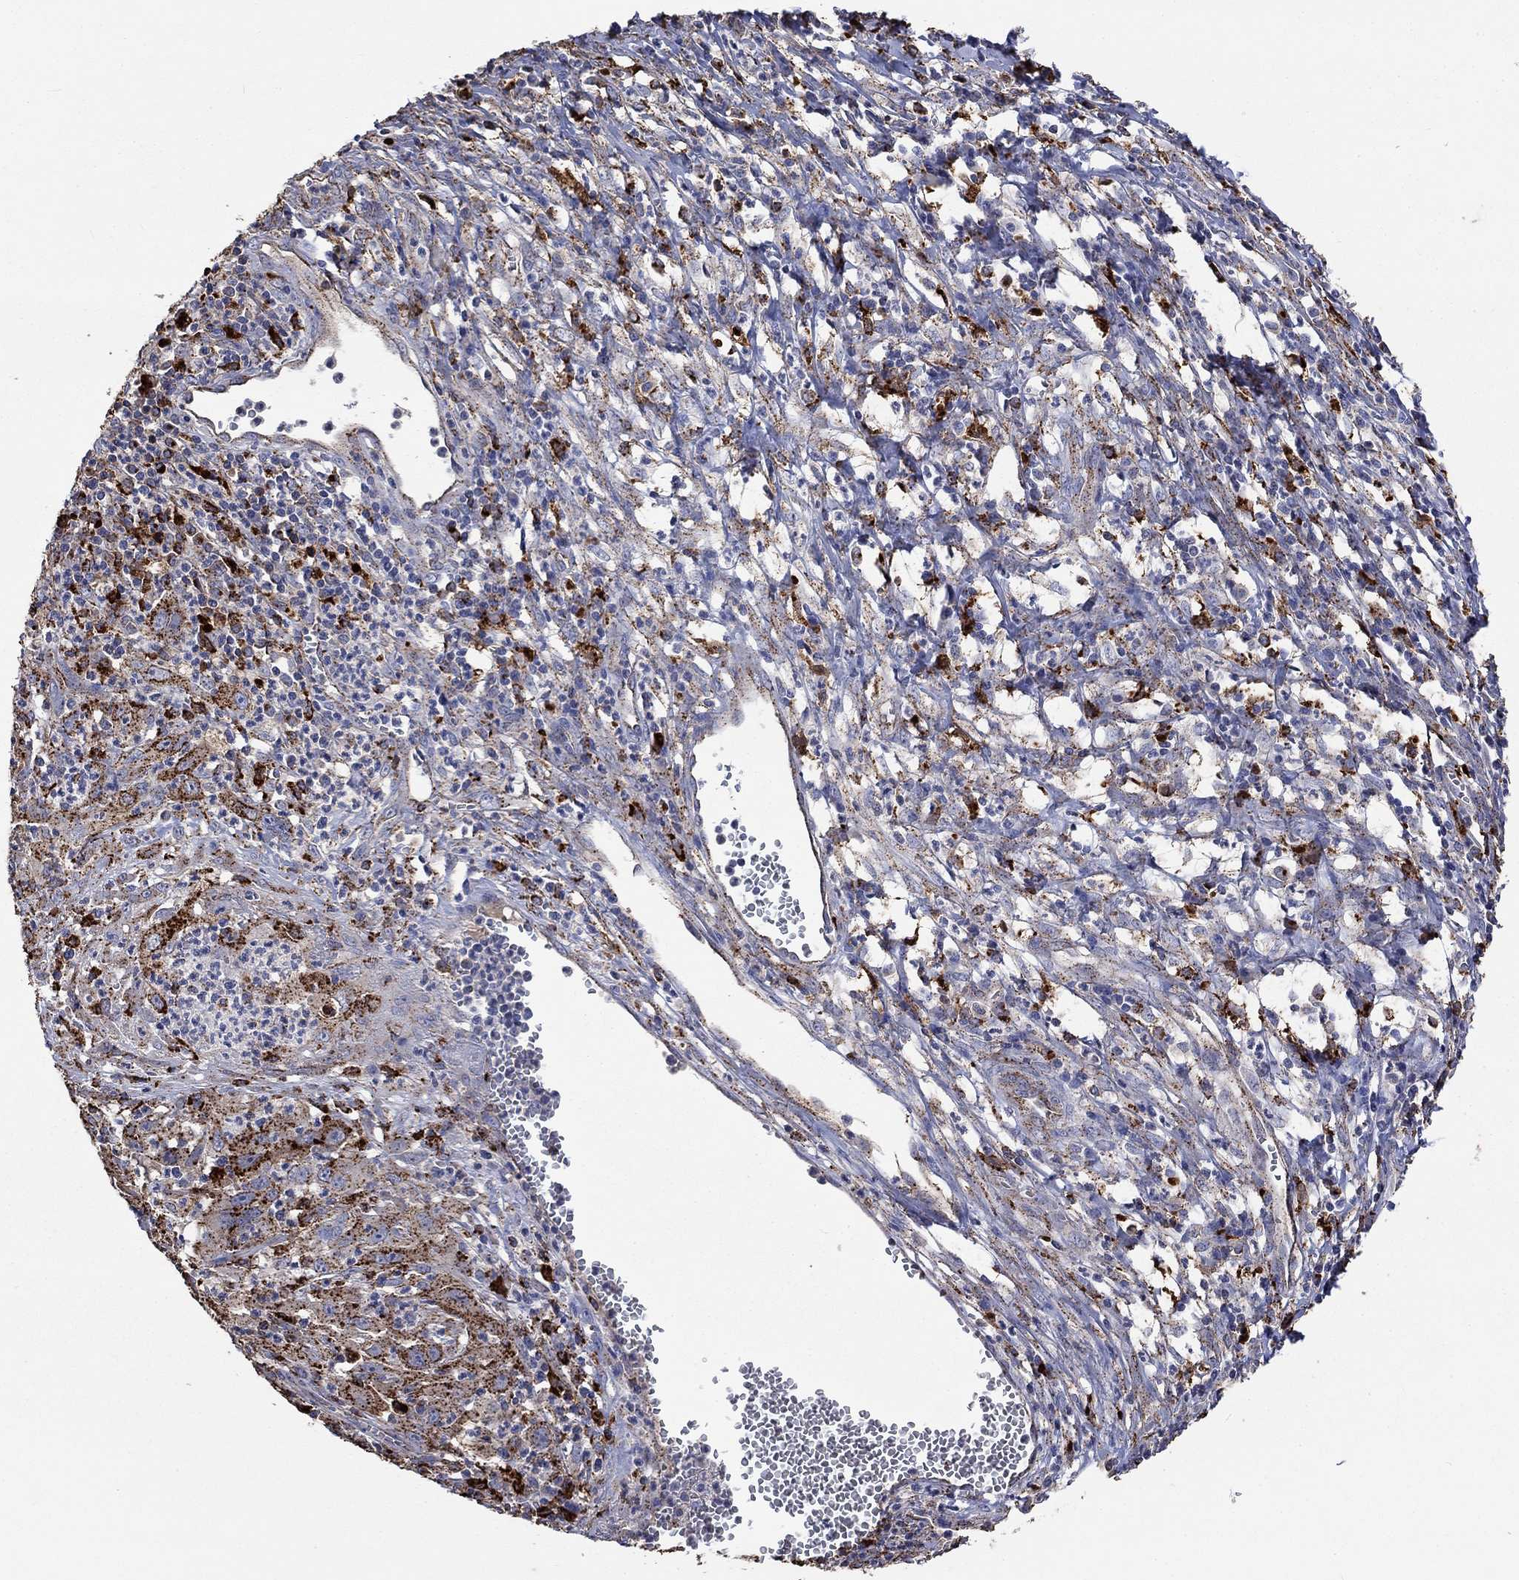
{"staining": {"intensity": "strong", "quantity": ">75%", "location": "cytoplasmic/membranous"}, "tissue": "cervical cancer", "cell_type": "Tumor cells", "image_type": "cancer", "snomed": [{"axis": "morphology", "description": "Squamous cell carcinoma, NOS"}, {"axis": "topography", "description": "Cervix"}], "caption": "Cervical cancer stained with DAB immunohistochemistry exhibits high levels of strong cytoplasmic/membranous expression in approximately >75% of tumor cells.", "gene": "CTSB", "patient": {"sex": "female", "age": 32}}